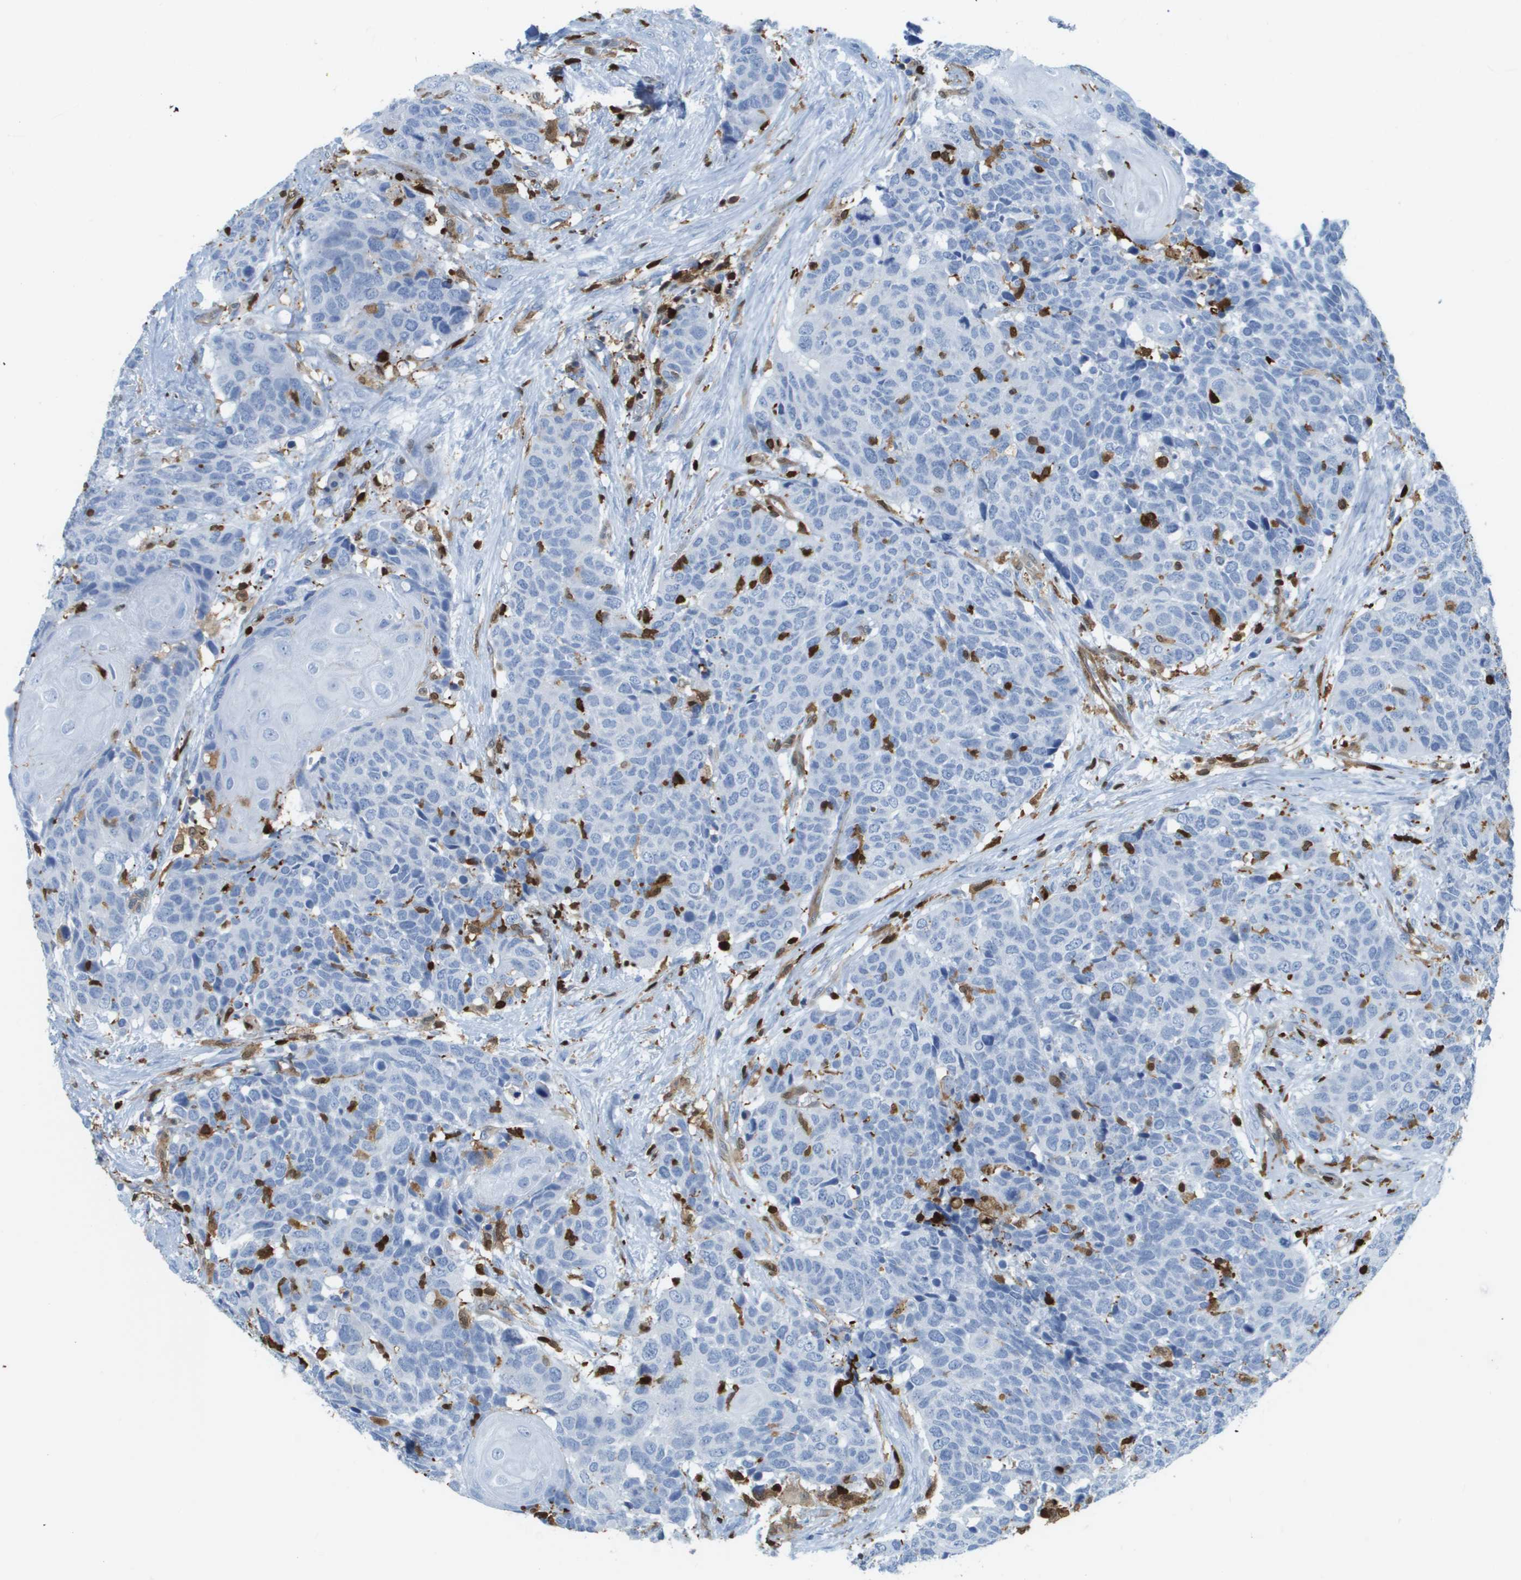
{"staining": {"intensity": "negative", "quantity": "none", "location": "none"}, "tissue": "head and neck cancer", "cell_type": "Tumor cells", "image_type": "cancer", "snomed": [{"axis": "morphology", "description": "Squamous cell carcinoma, NOS"}, {"axis": "topography", "description": "Head-Neck"}], "caption": "High power microscopy histopathology image of an IHC photomicrograph of head and neck cancer, revealing no significant expression in tumor cells.", "gene": "DOCK5", "patient": {"sex": "male", "age": 66}}